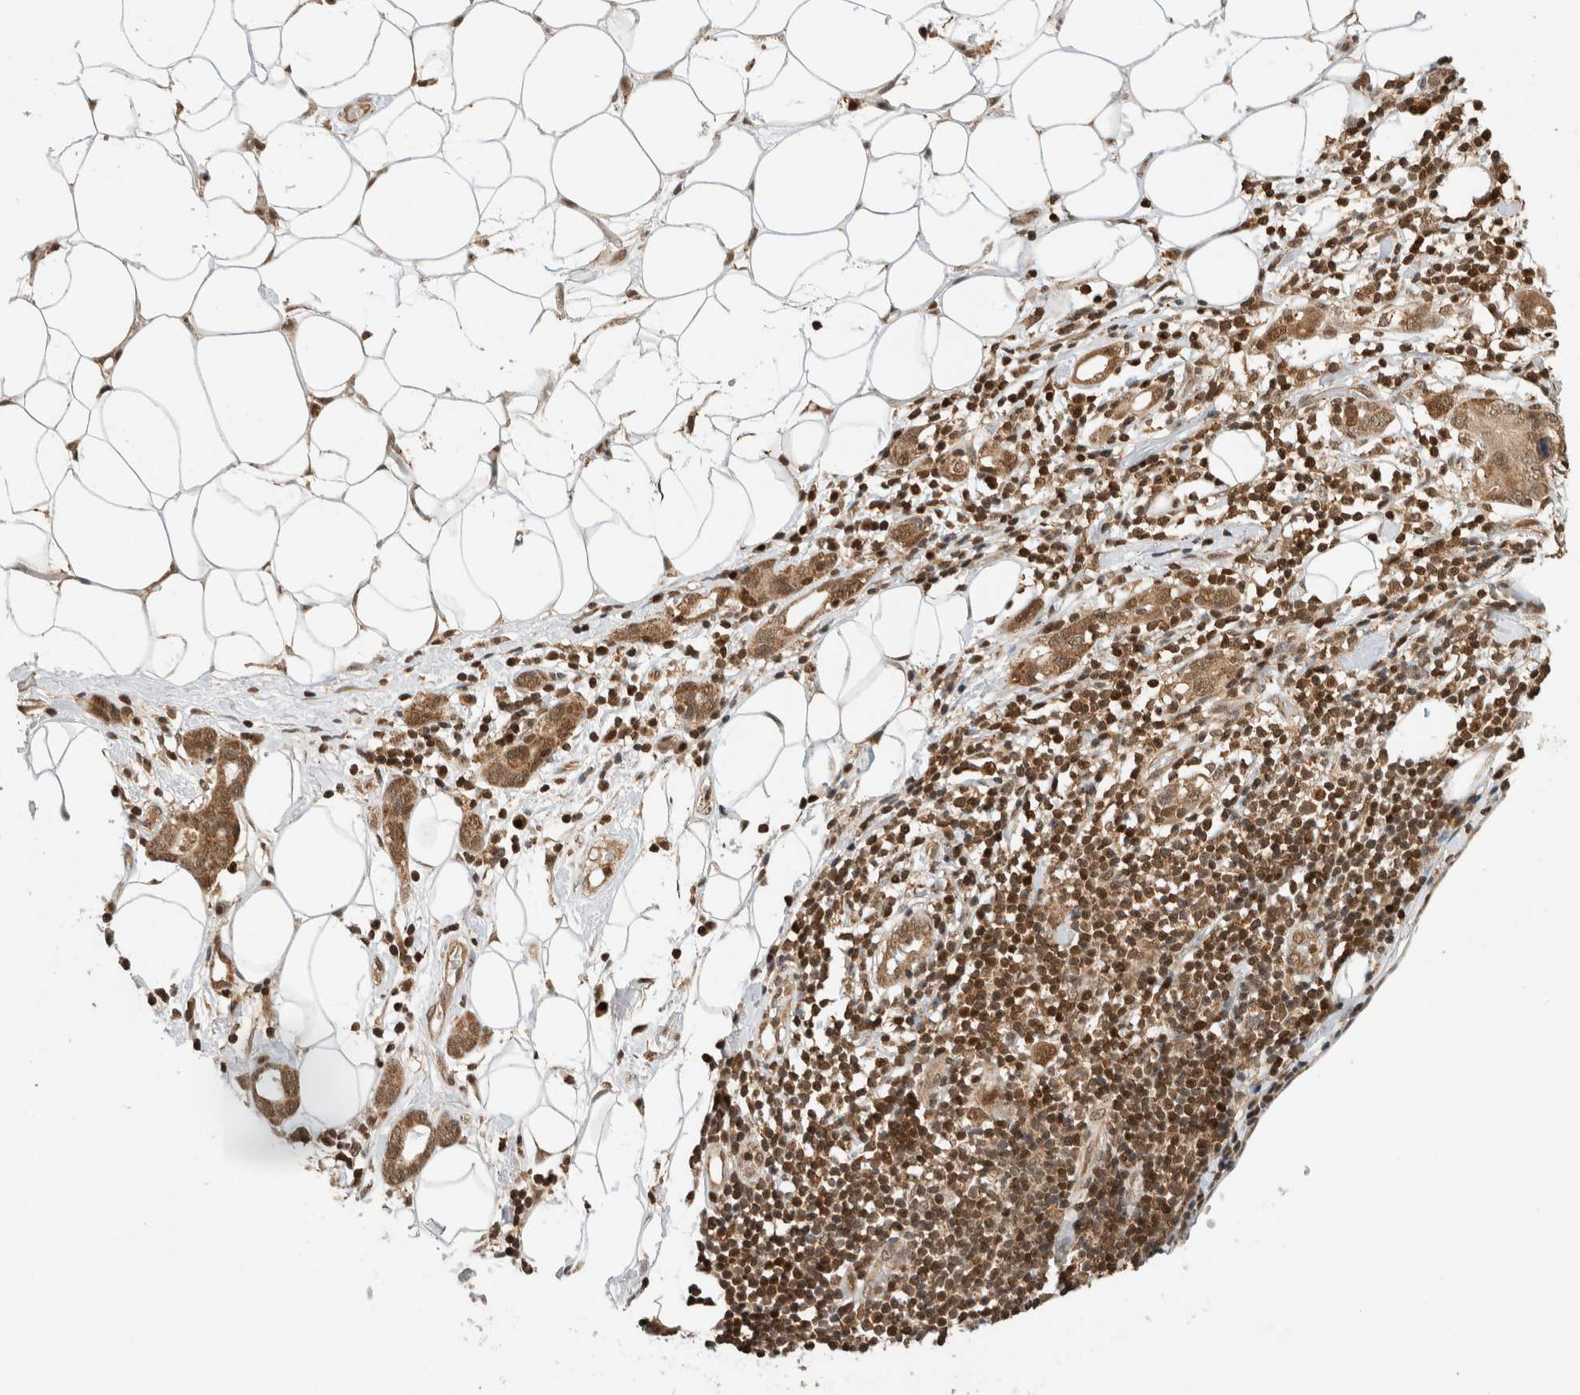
{"staining": {"intensity": "moderate", "quantity": ">75%", "location": "cytoplasmic/membranous,nuclear"}, "tissue": "stomach cancer", "cell_type": "Tumor cells", "image_type": "cancer", "snomed": [{"axis": "morphology", "description": "Adenocarcinoma, NOS"}, {"axis": "topography", "description": "Stomach, lower"}], "caption": "Immunohistochemistry staining of stomach adenocarcinoma, which reveals medium levels of moderate cytoplasmic/membranous and nuclear expression in about >75% of tumor cells indicating moderate cytoplasmic/membranous and nuclear protein positivity. The staining was performed using DAB (brown) for protein detection and nuclei were counterstained in hematoxylin (blue).", "gene": "SNRNP40", "patient": {"sex": "female", "age": 93}}